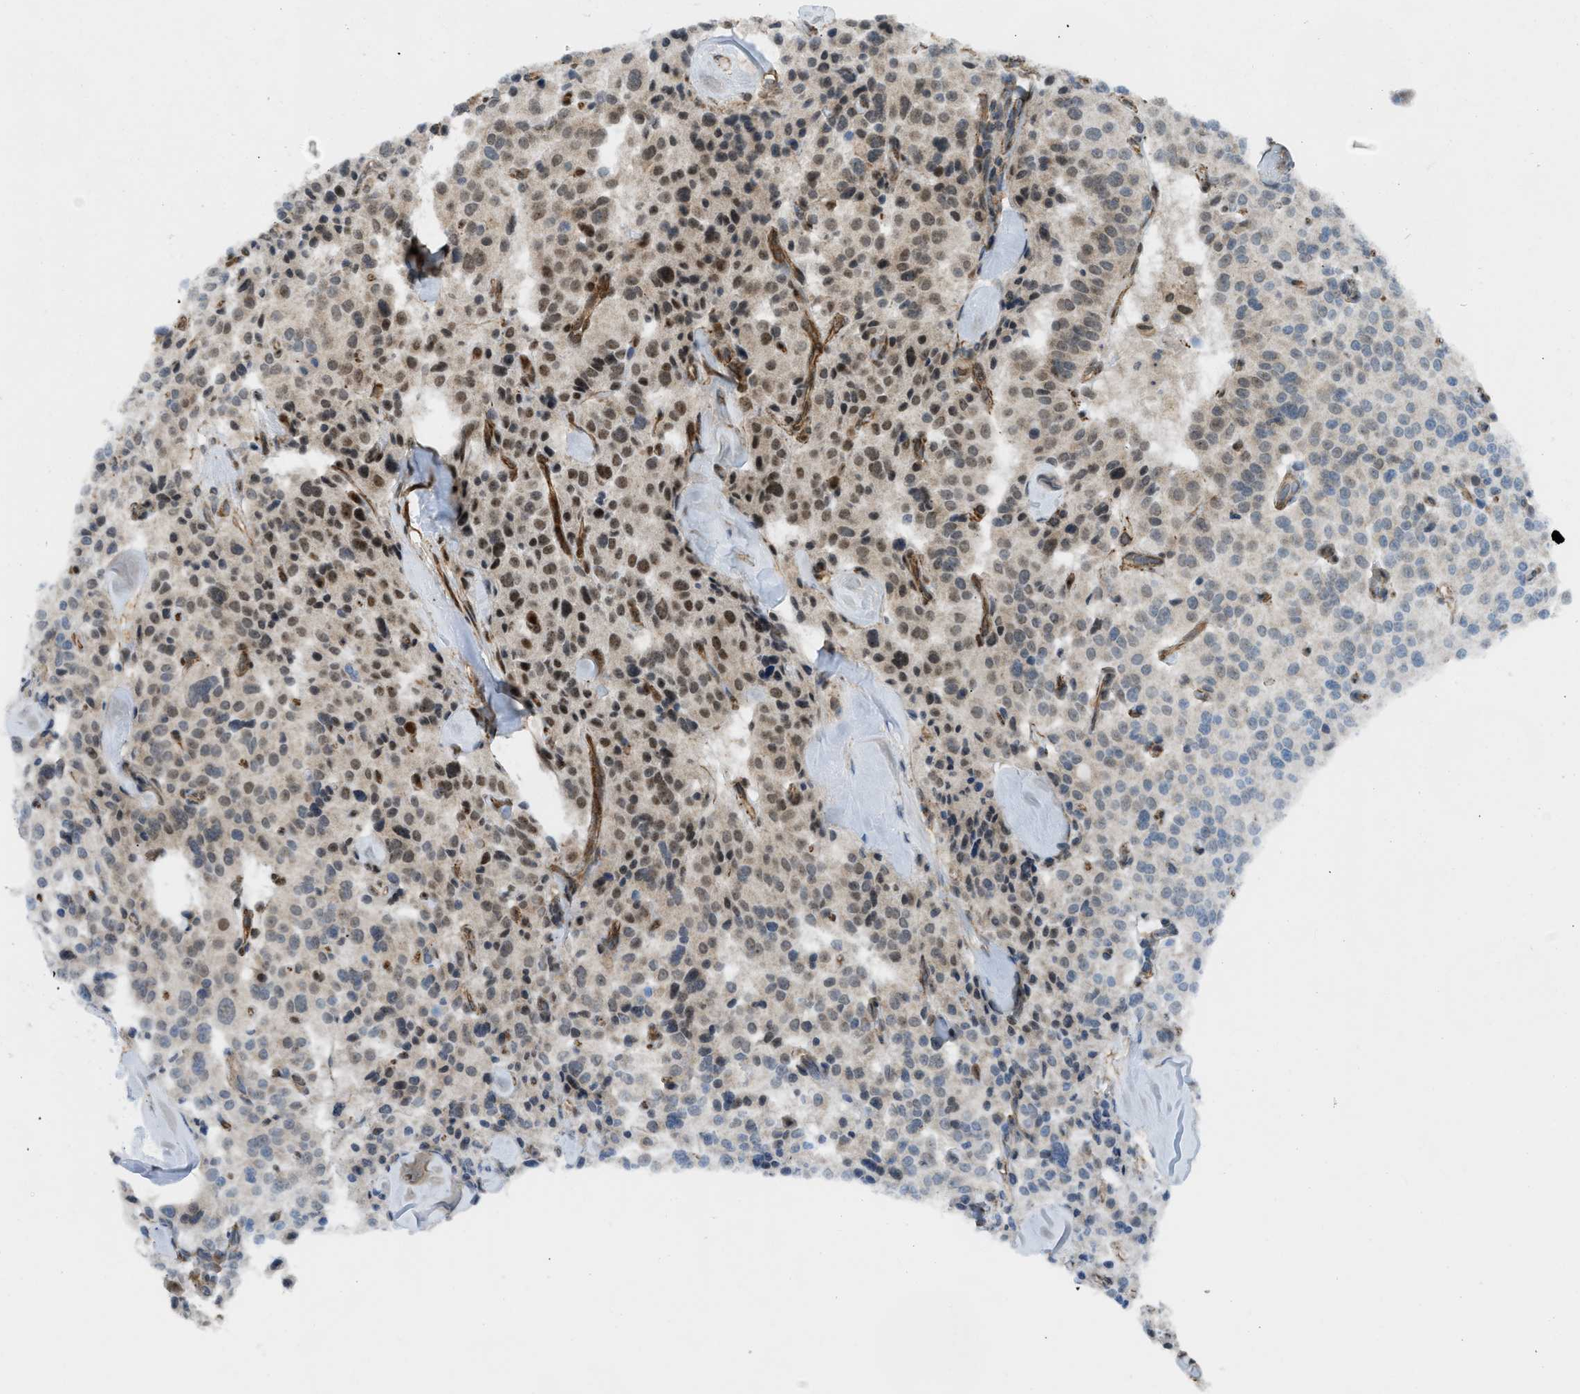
{"staining": {"intensity": "moderate", "quantity": "25%-75%", "location": "nuclear"}, "tissue": "carcinoid", "cell_type": "Tumor cells", "image_type": "cancer", "snomed": [{"axis": "morphology", "description": "Carcinoid, malignant, NOS"}, {"axis": "topography", "description": "Lung"}], "caption": "High-magnification brightfield microscopy of malignant carcinoid stained with DAB (3,3'-diaminobenzidine) (brown) and counterstained with hematoxylin (blue). tumor cells exhibit moderate nuclear expression is appreciated in approximately25%-75% of cells.", "gene": "E2F1", "patient": {"sex": "male", "age": 30}}